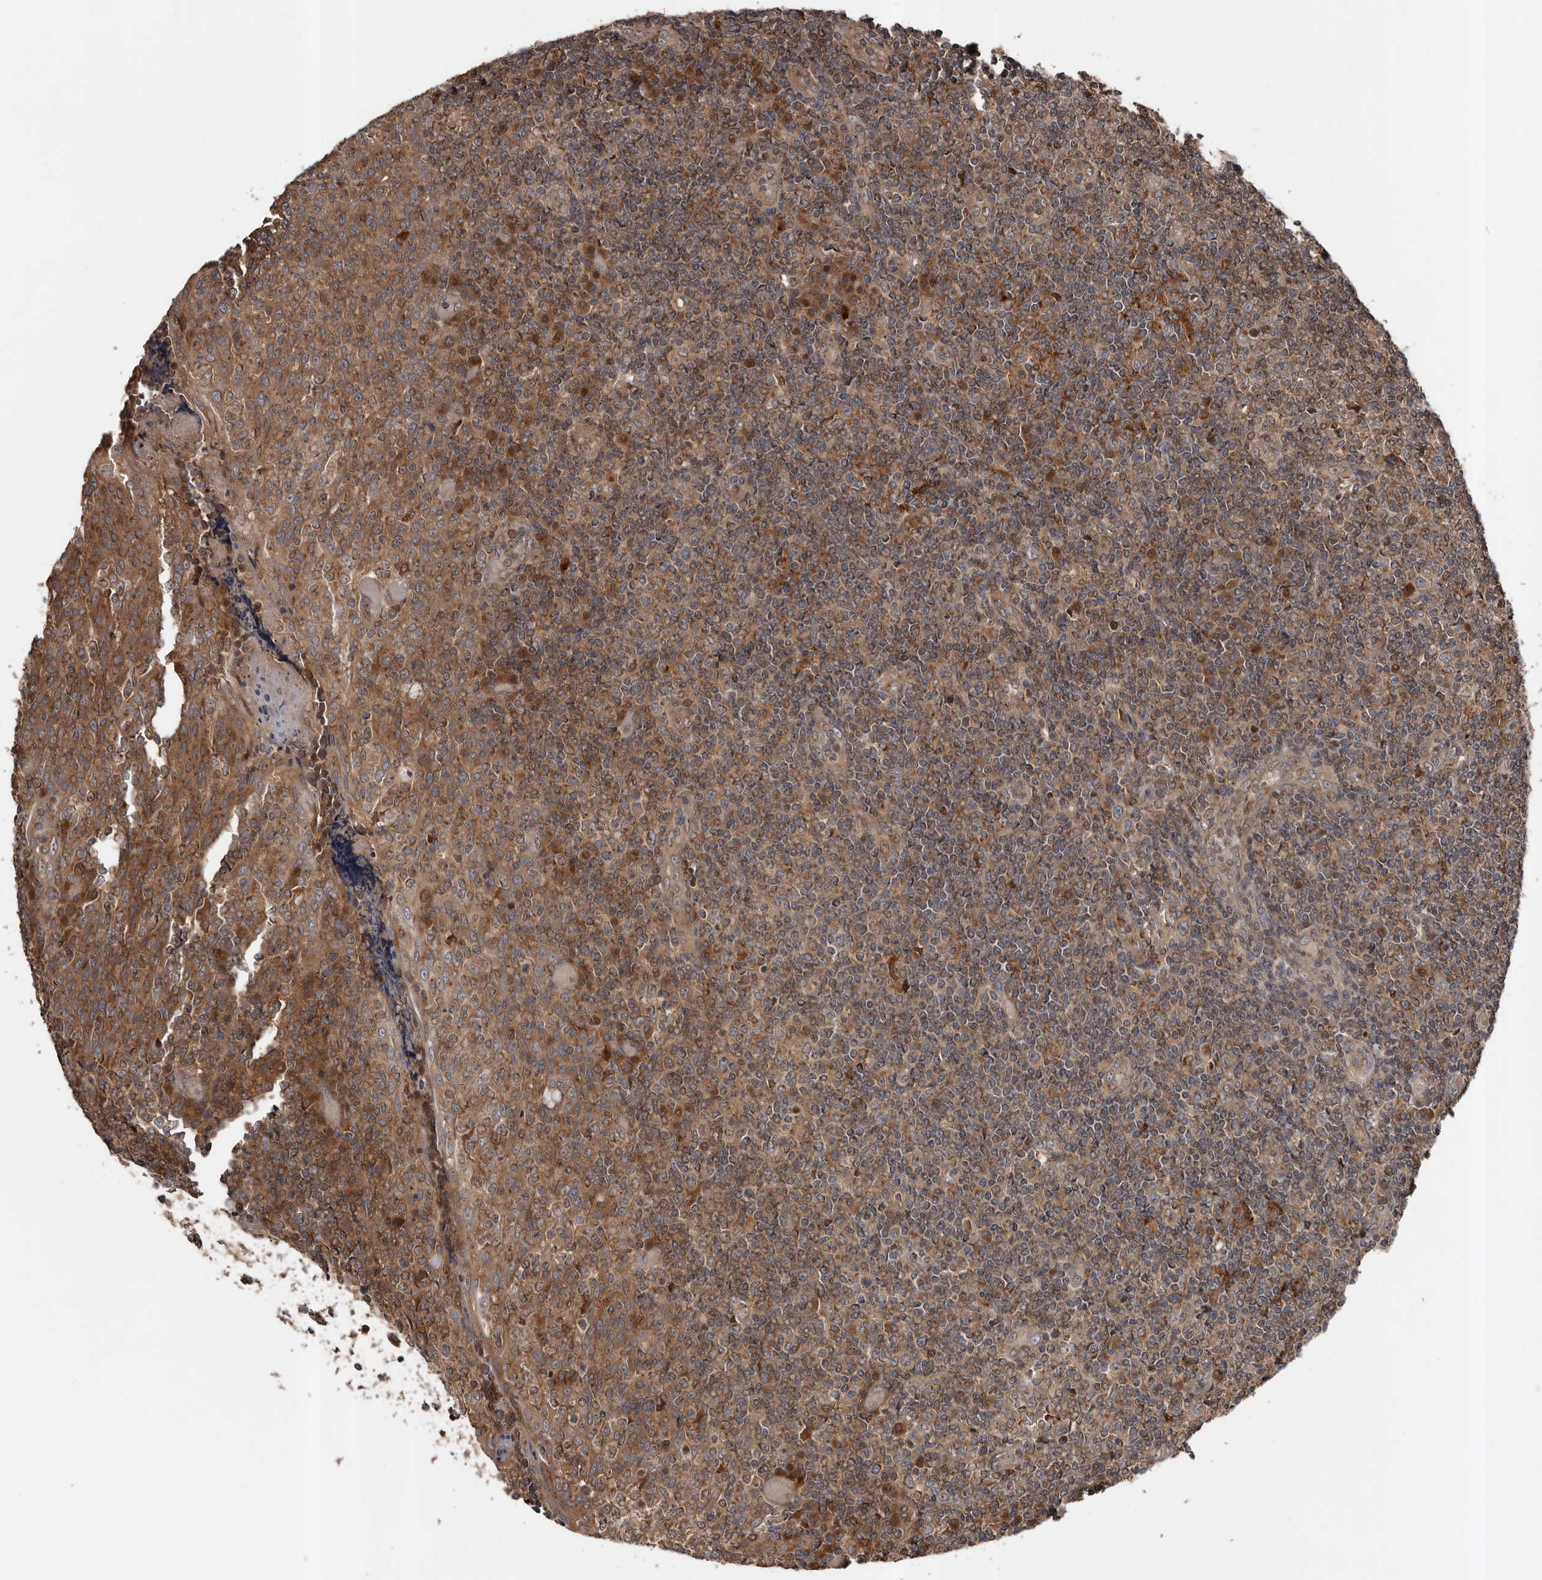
{"staining": {"intensity": "moderate", "quantity": ">75%", "location": "cytoplasmic/membranous"}, "tissue": "tonsil", "cell_type": "Germinal center cells", "image_type": "normal", "snomed": [{"axis": "morphology", "description": "Normal tissue, NOS"}, {"axis": "topography", "description": "Tonsil"}], "caption": "Benign tonsil demonstrates moderate cytoplasmic/membranous staining in approximately >75% of germinal center cells, visualized by immunohistochemistry.", "gene": "CCDC190", "patient": {"sex": "female", "age": 19}}